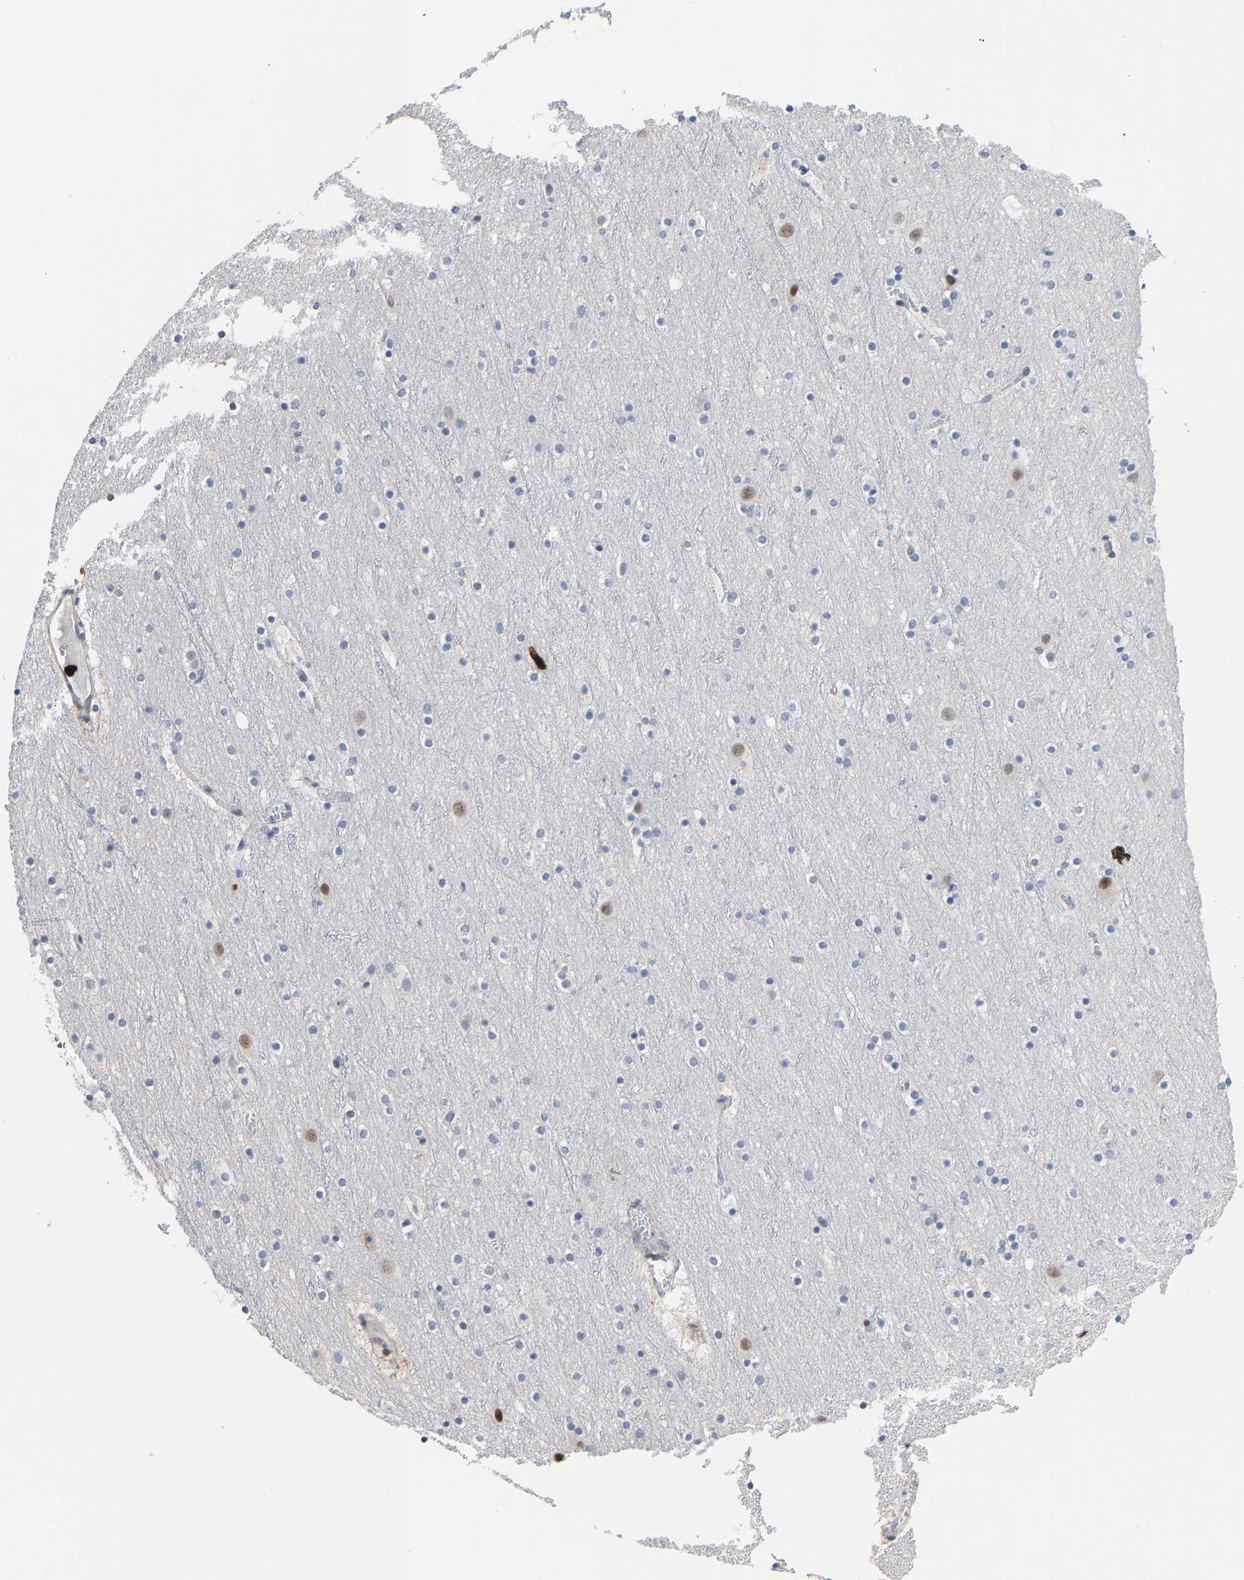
{"staining": {"intensity": "negative", "quantity": "none", "location": "none"}, "tissue": "cerebral cortex", "cell_type": "Endothelial cells", "image_type": "normal", "snomed": [{"axis": "morphology", "description": "Normal tissue, NOS"}, {"axis": "topography", "description": "Cerebral cortex"}], "caption": "Micrograph shows no significant protein expression in endothelial cells of benign cerebral cortex. (DAB immunohistochemistry (IHC), high magnification).", "gene": "TDRD7", "patient": {"sex": "male", "age": 45}}